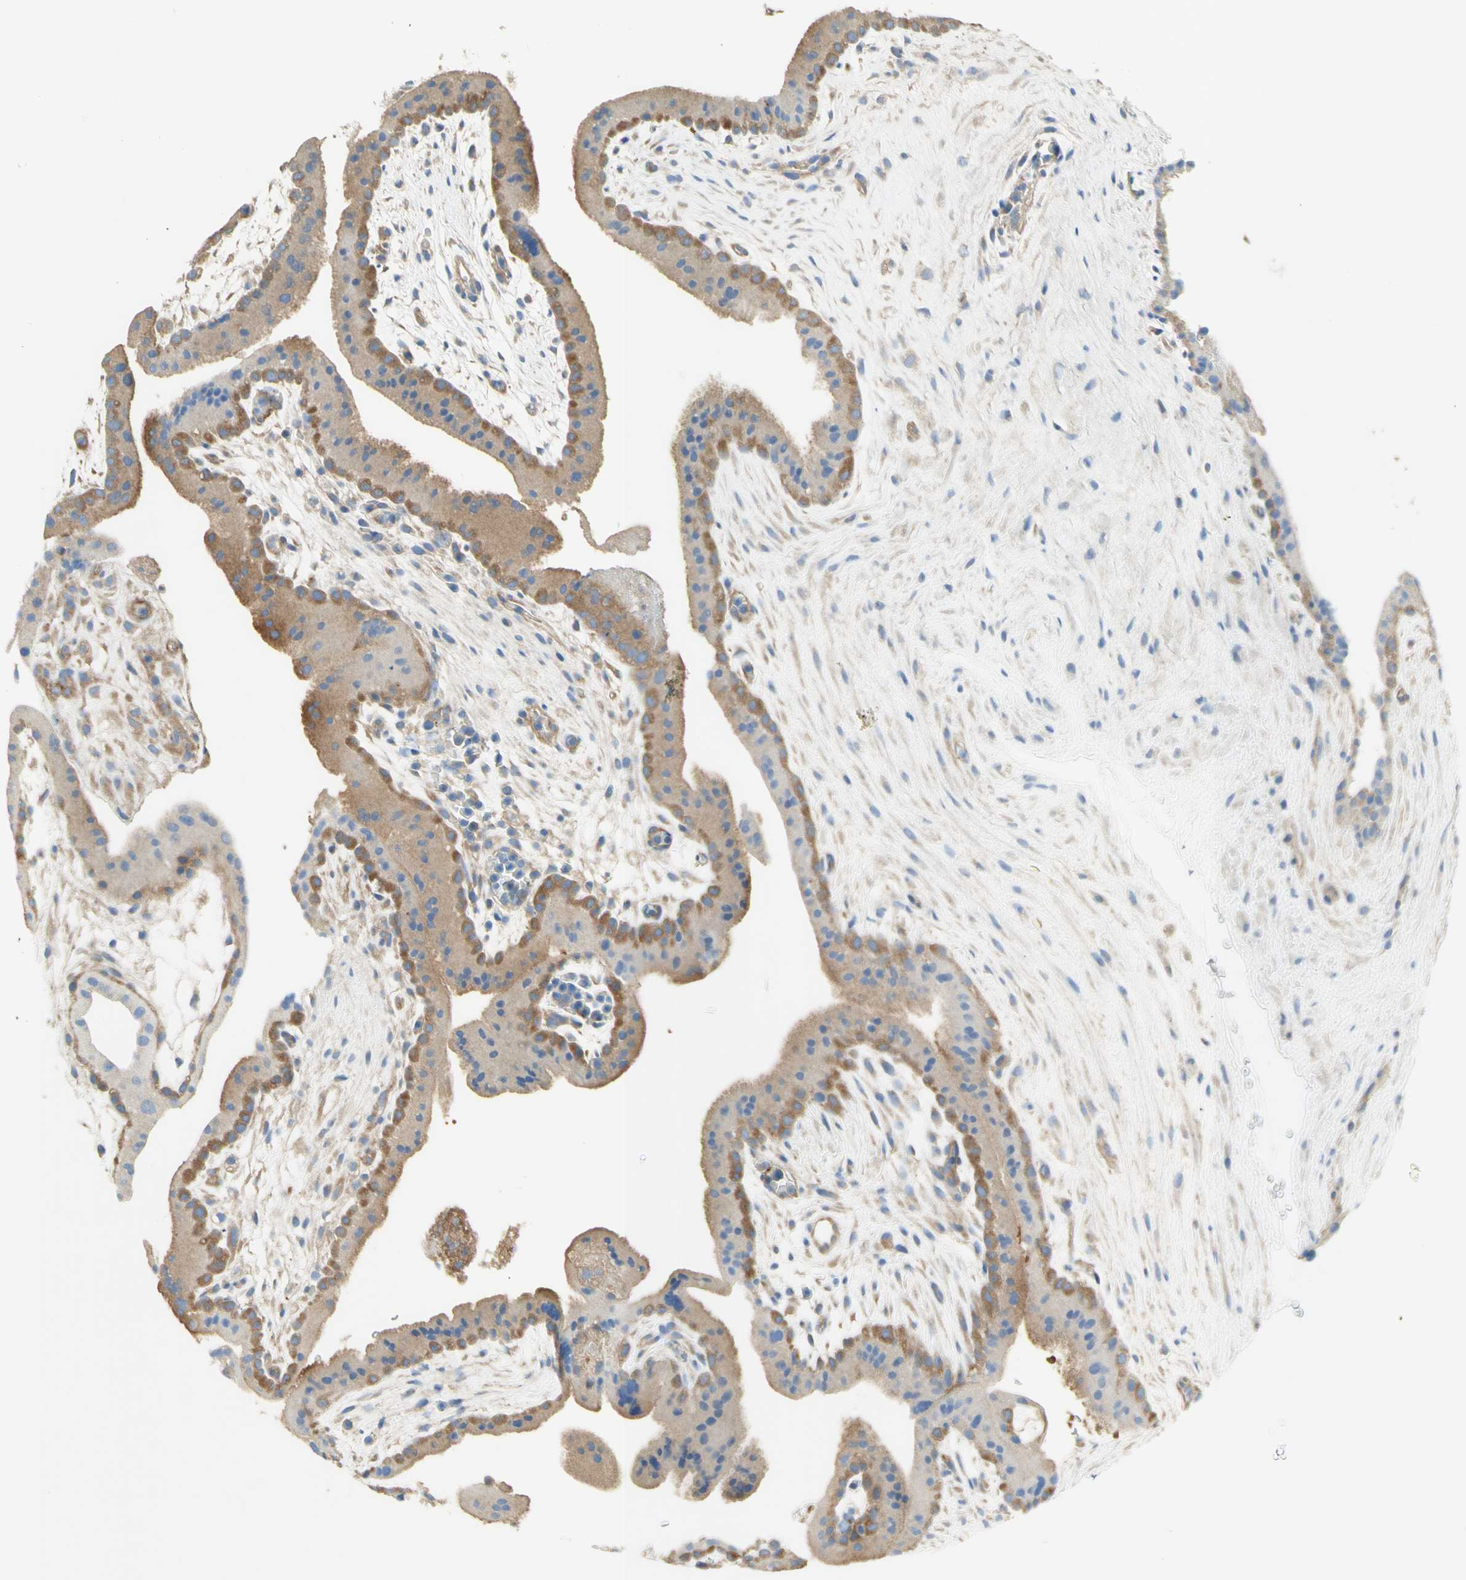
{"staining": {"intensity": "weak", "quantity": ">75%", "location": "cytoplasmic/membranous"}, "tissue": "placenta", "cell_type": "Decidual cells", "image_type": "normal", "snomed": [{"axis": "morphology", "description": "Normal tissue, NOS"}, {"axis": "topography", "description": "Placenta"}], "caption": "There is low levels of weak cytoplasmic/membranous expression in decidual cells of normal placenta, as demonstrated by immunohistochemical staining (brown color).", "gene": "DYNC1H1", "patient": {"sex": "female", "age": 19}}